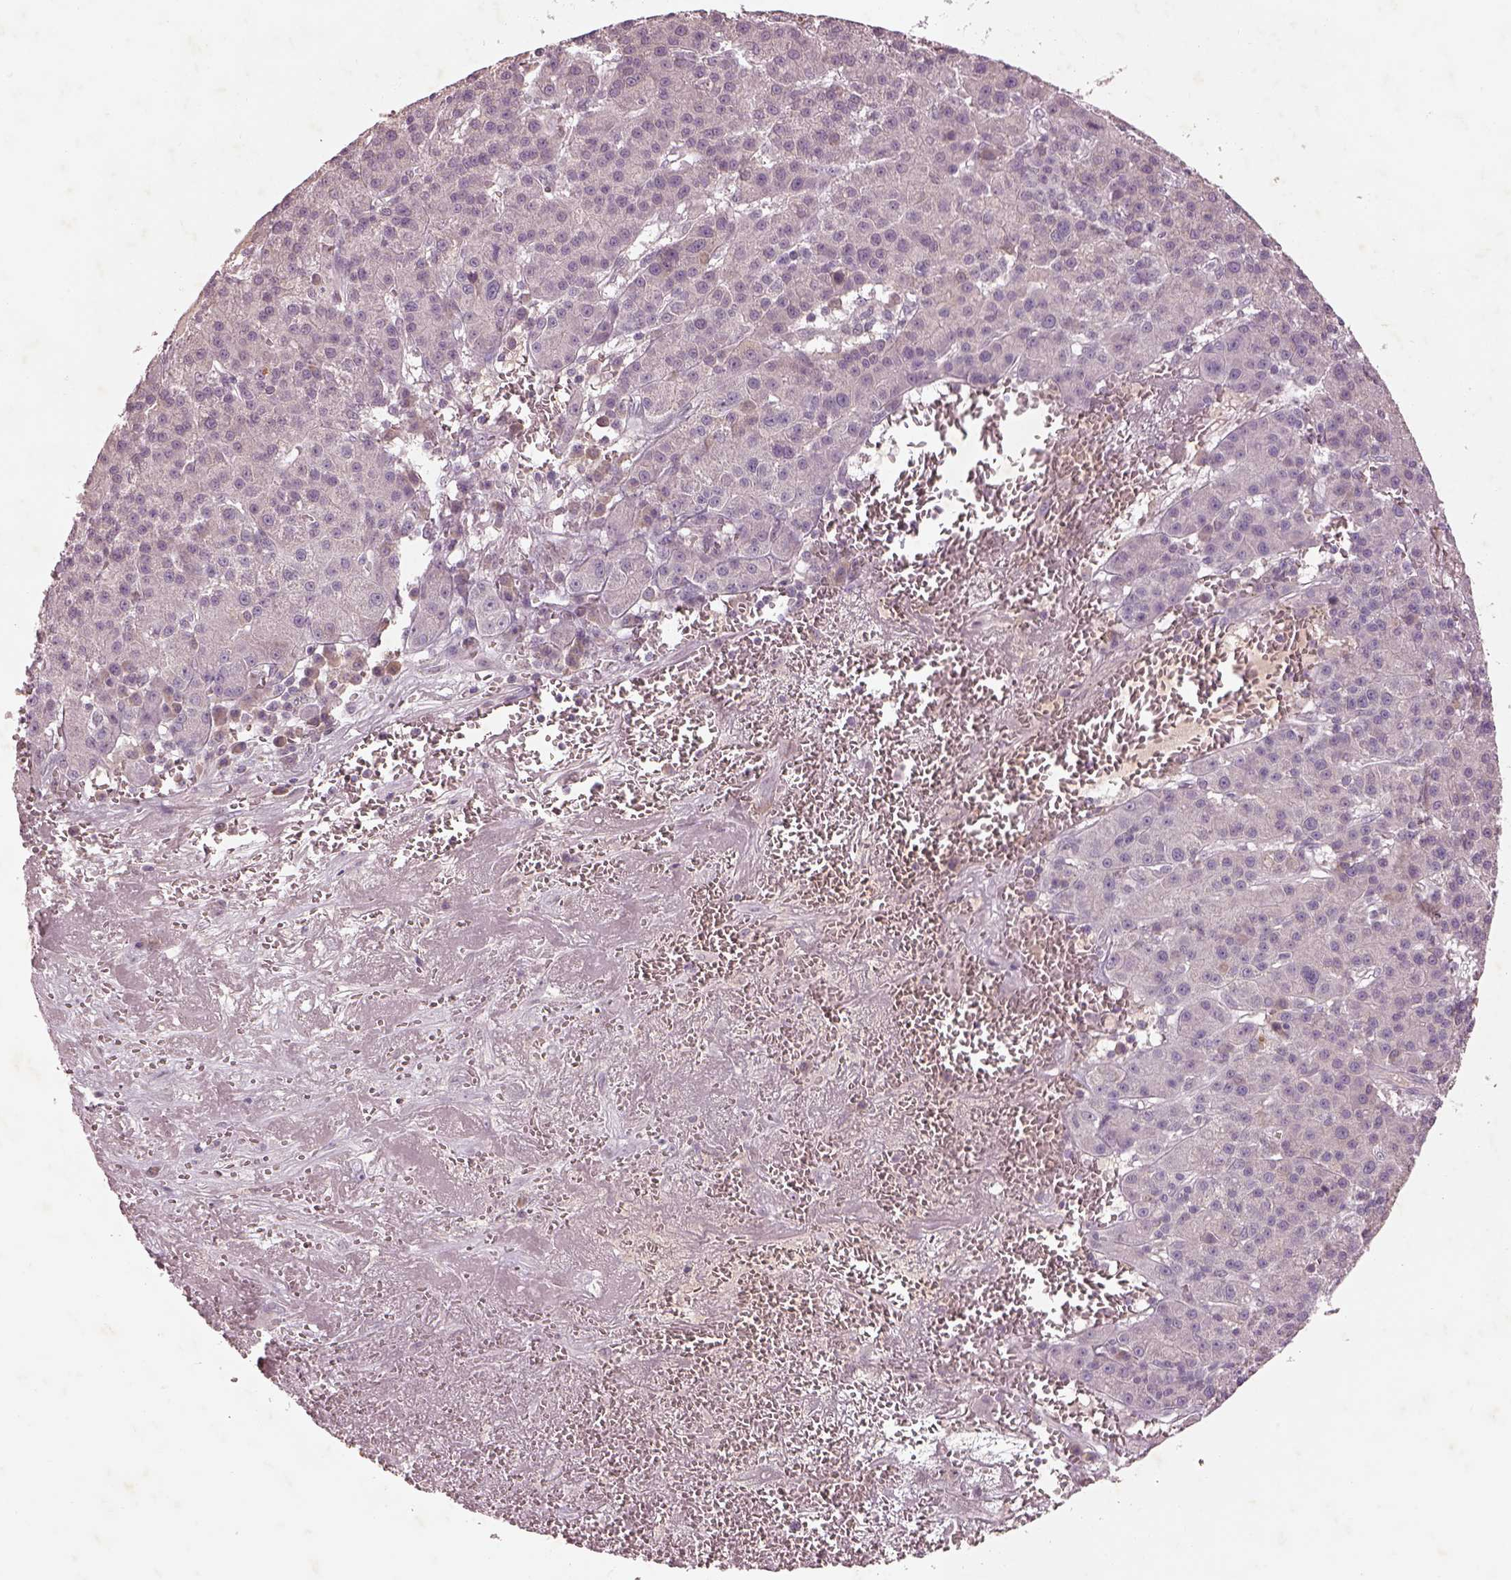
{"staining": {"intensity": "negative", "quantity": "none", "location": "none"}, "tissue": "liver cancer", "cell_type": "Tumor cells", "image_type": "cancer", "snomed": [{"axis": "morphology", "description": "Carcinoma, Hepatocellular, NOS"}, {"axis": "topography", "description": "Liver"}], "caption": "Protein analysis of hepatocellular carcinoma (liver) demonstrates no significant positivity in tumor cells.", "gene": "TLX3", "patient": {"sex": "female", "age": 60}}